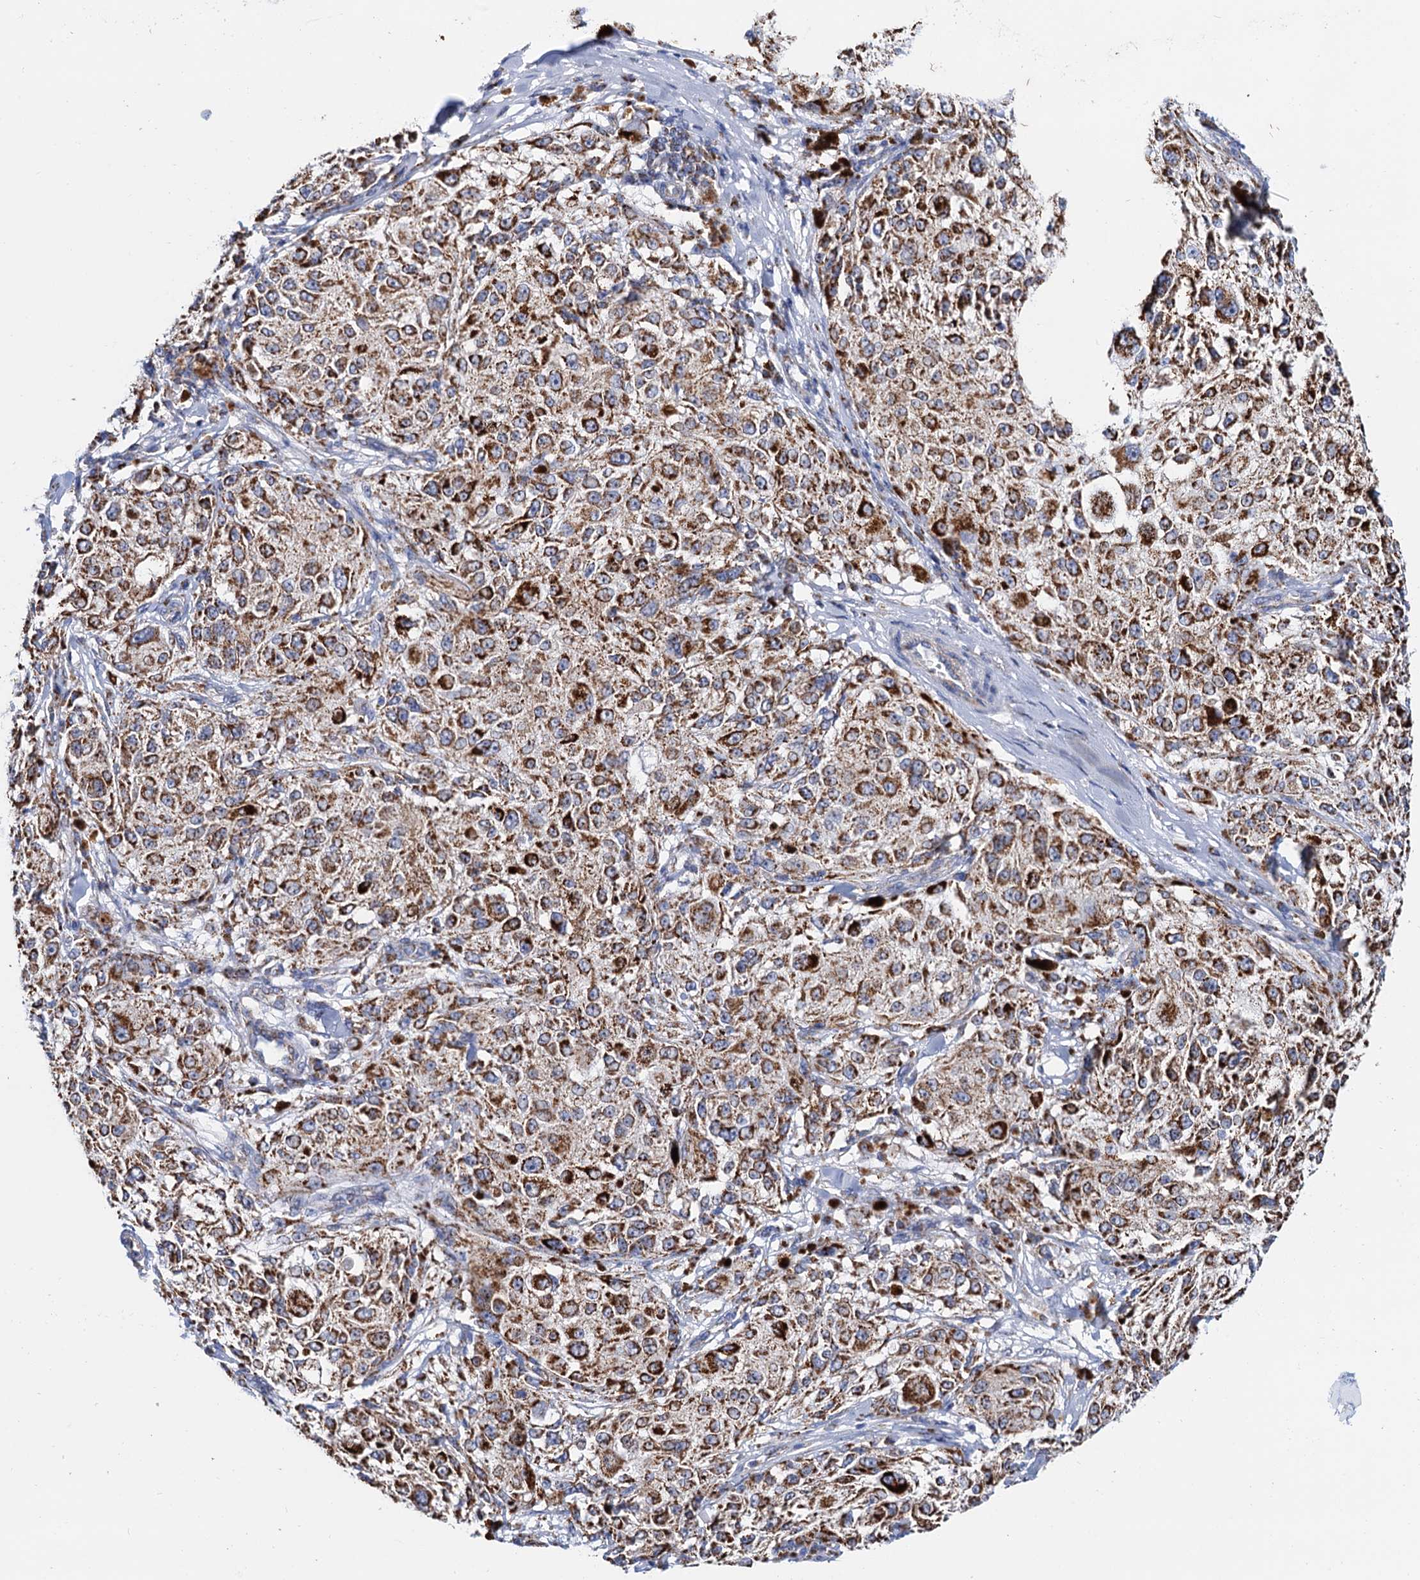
{"staining": {"intensity": "strong", "quantity": ">75%", "location": "cytoplasmic/membranous"}, "tissue": "melanoma", "cell_type": "Tumor cells", "image_type": "cancer", "snomed": [{"axis": "morphology", "description": "Necrosis, NOS"}, {"axis": "morphology", "description": "Malignant melanoma, NOS"}, {"axis": "topography", "description": "Skin"}], "caption": "A brown stain highlights strong cytoplasmic/membranous expression of a protein in malignant melanoma tumor cells.", "gene": "C2CD3", "patient": {"sex": "female", "age": 87}}